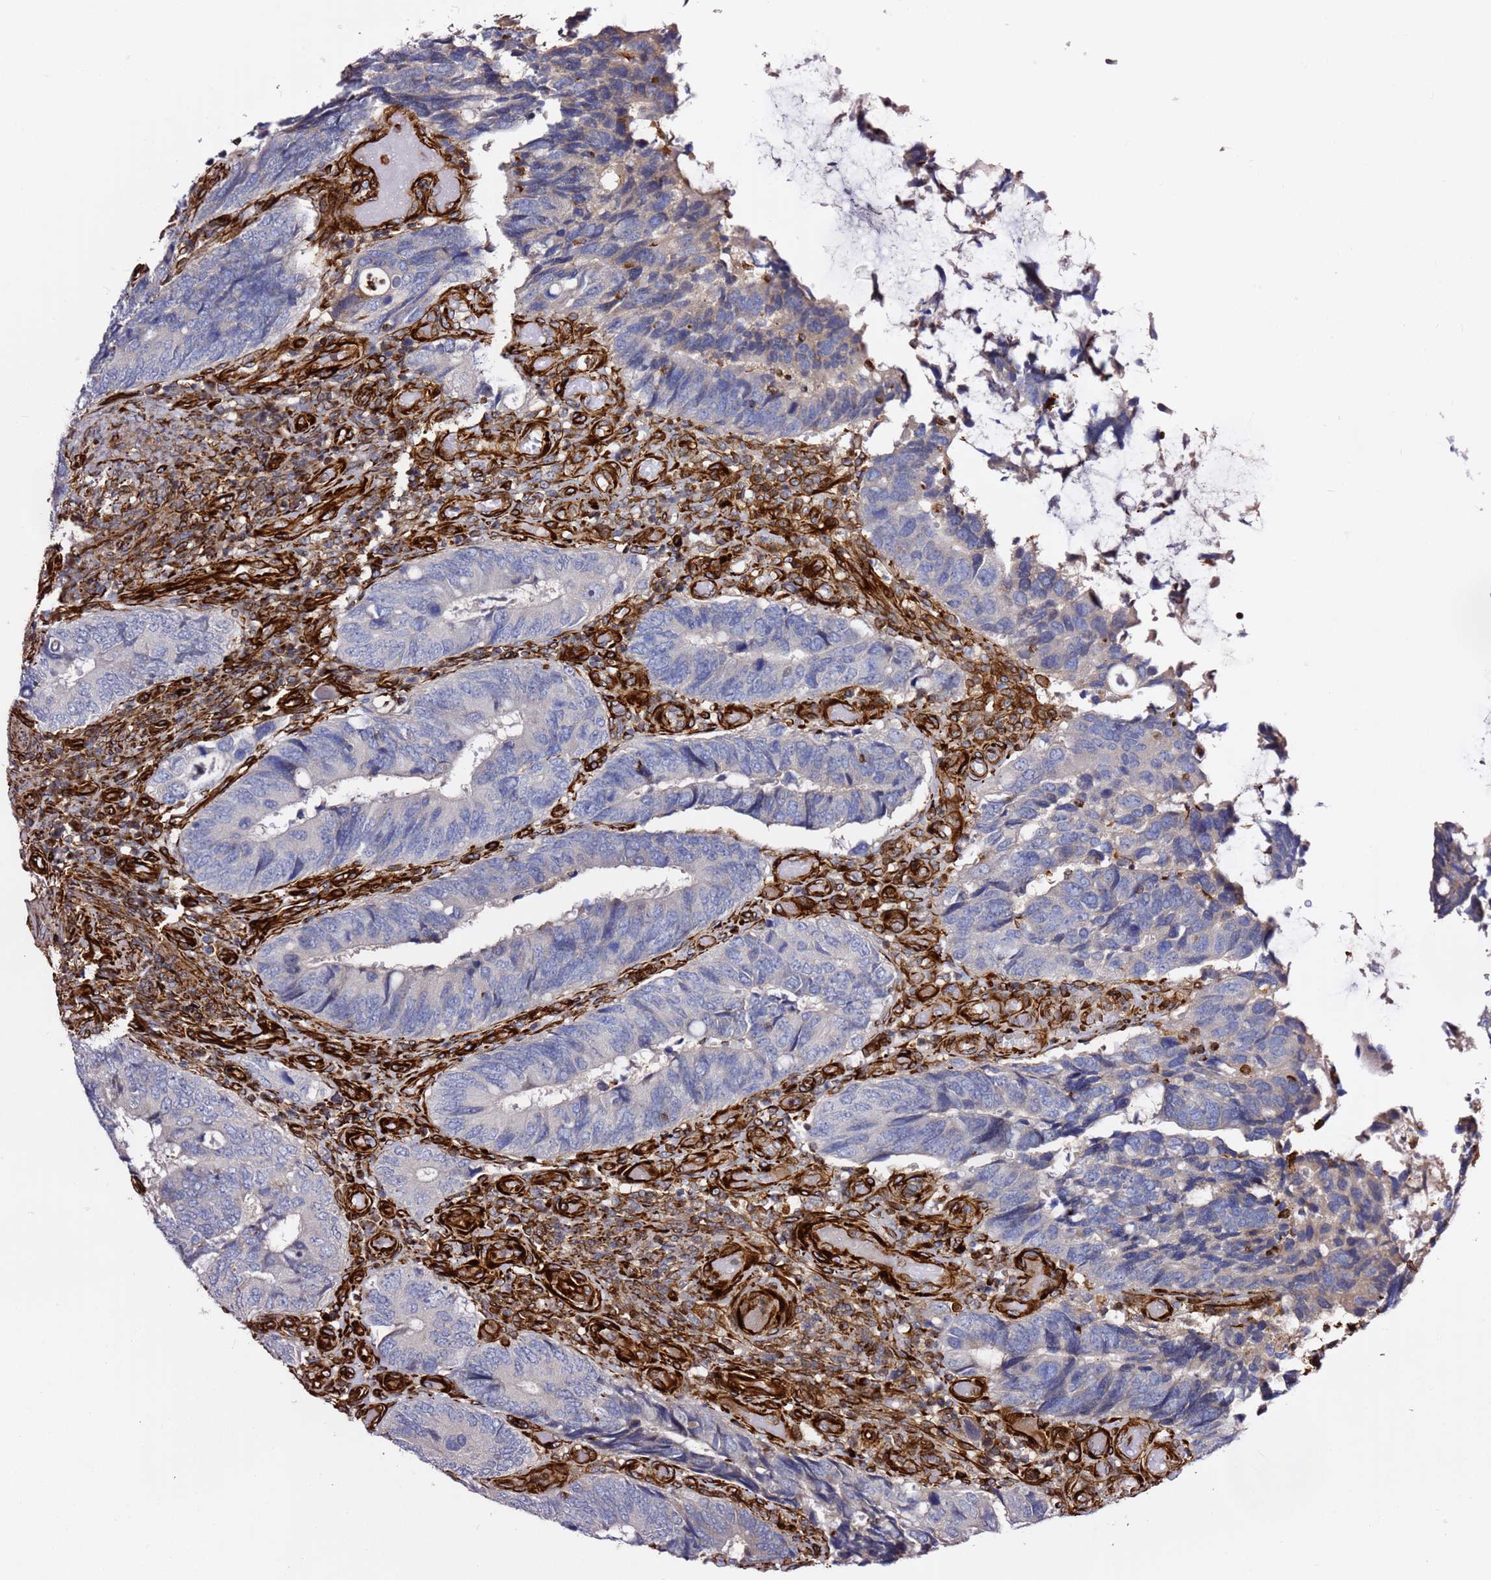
{"staining": {"intensity": "negative", "quantity": "none", "location": "none"}, "tissue": "colorectal cancer", "cell_type": "Tumor cells", "image_type": "cancer", "snomed": [{"axis": "morphology", "description": "Adenocarcinoma, NOS"}, {"axis": "topography", "description": "Colon"}], "caption": "Human colorectal adenocarcinoma stained for a protein using immunohistochemistry (IHC) demonstrates no expression in tumor cells.", "gene": "MRGPRE", "patient": {"sex": "male", "age": 87}}